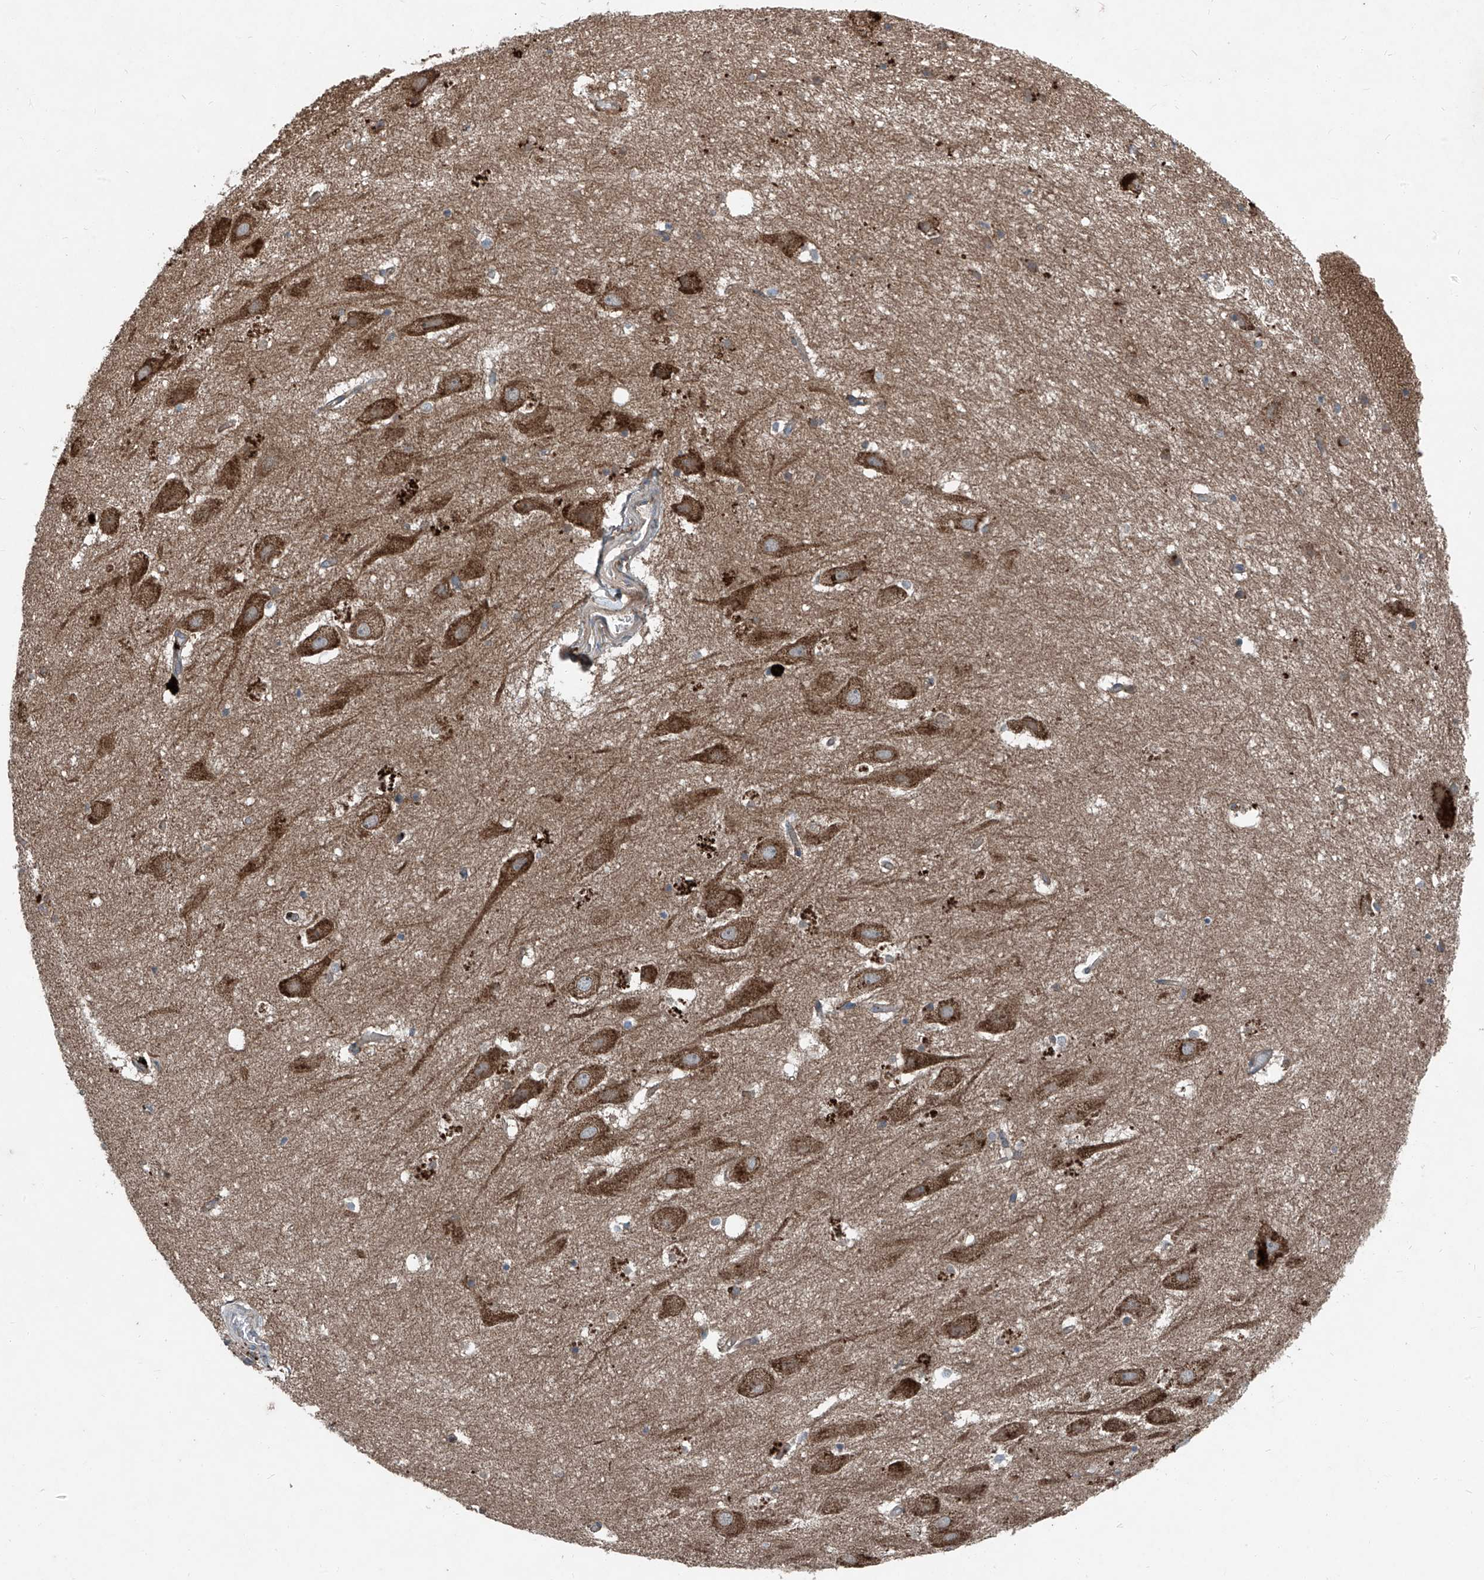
{"staining": {"intensity": "moderate", "quantity": "<25%", "location": "cytoplasmic/membranous"}, "tissue": "hippocampus", "cell_type": "Glial cells", "image_type": "normal", "snomed": [{"axis": "morphology", "description": "Normal tissue, NOS"}, {"axis": "topography", "description": "Hippocampus"}], "caption": "Protein staining demonstrates moderate cytoplasmic/membranous staining in approximately <25% of glial cells in benign hippocampus. (Stains: DAB in brown, nuclei in blue, Microscopy: brightfield microscopy at high magnification).", "gene": "FOXRED2", "patient": {"sex": "female", "age": 52}}